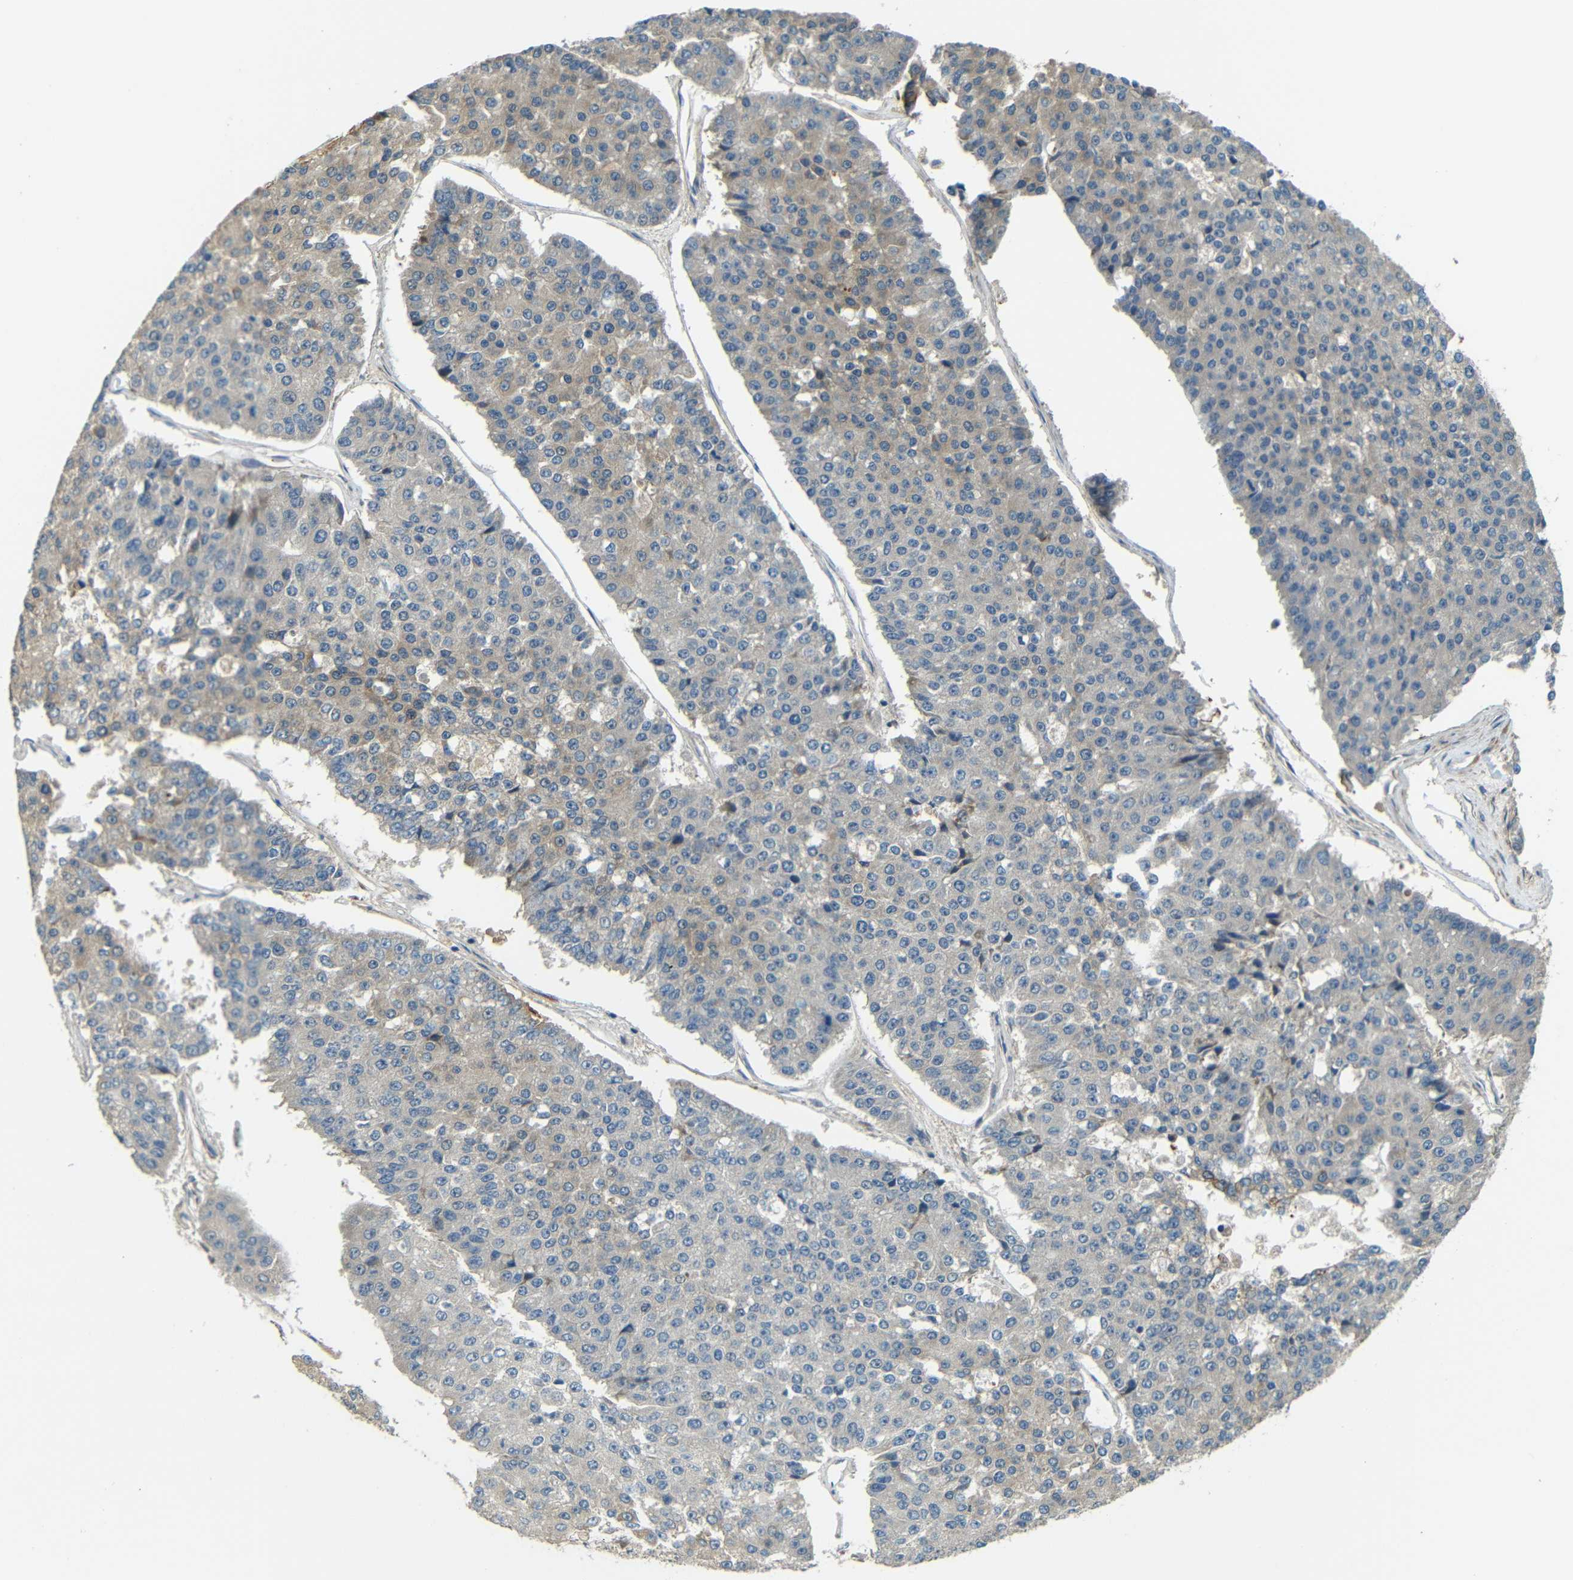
{"staining": {"intensity": "weak", "quantity": "<25%", "location": "cytoplasmic/membranous"}, "tissue": "pancreatic cancer", "cell_type": "Tumor cells", "image_type": "cancer", "snomed": [{"axis": "morphology", "description": "Adenocarcinoma, NOS"}, {"axis": "topography", "description": "Pancreas"}], "caption": "Tumor cells are negative for protein expression in human adenocarcinoma (pancreatic).", "gene": "FNDC3A", "patient": {"sex": "male", "age": 50}}